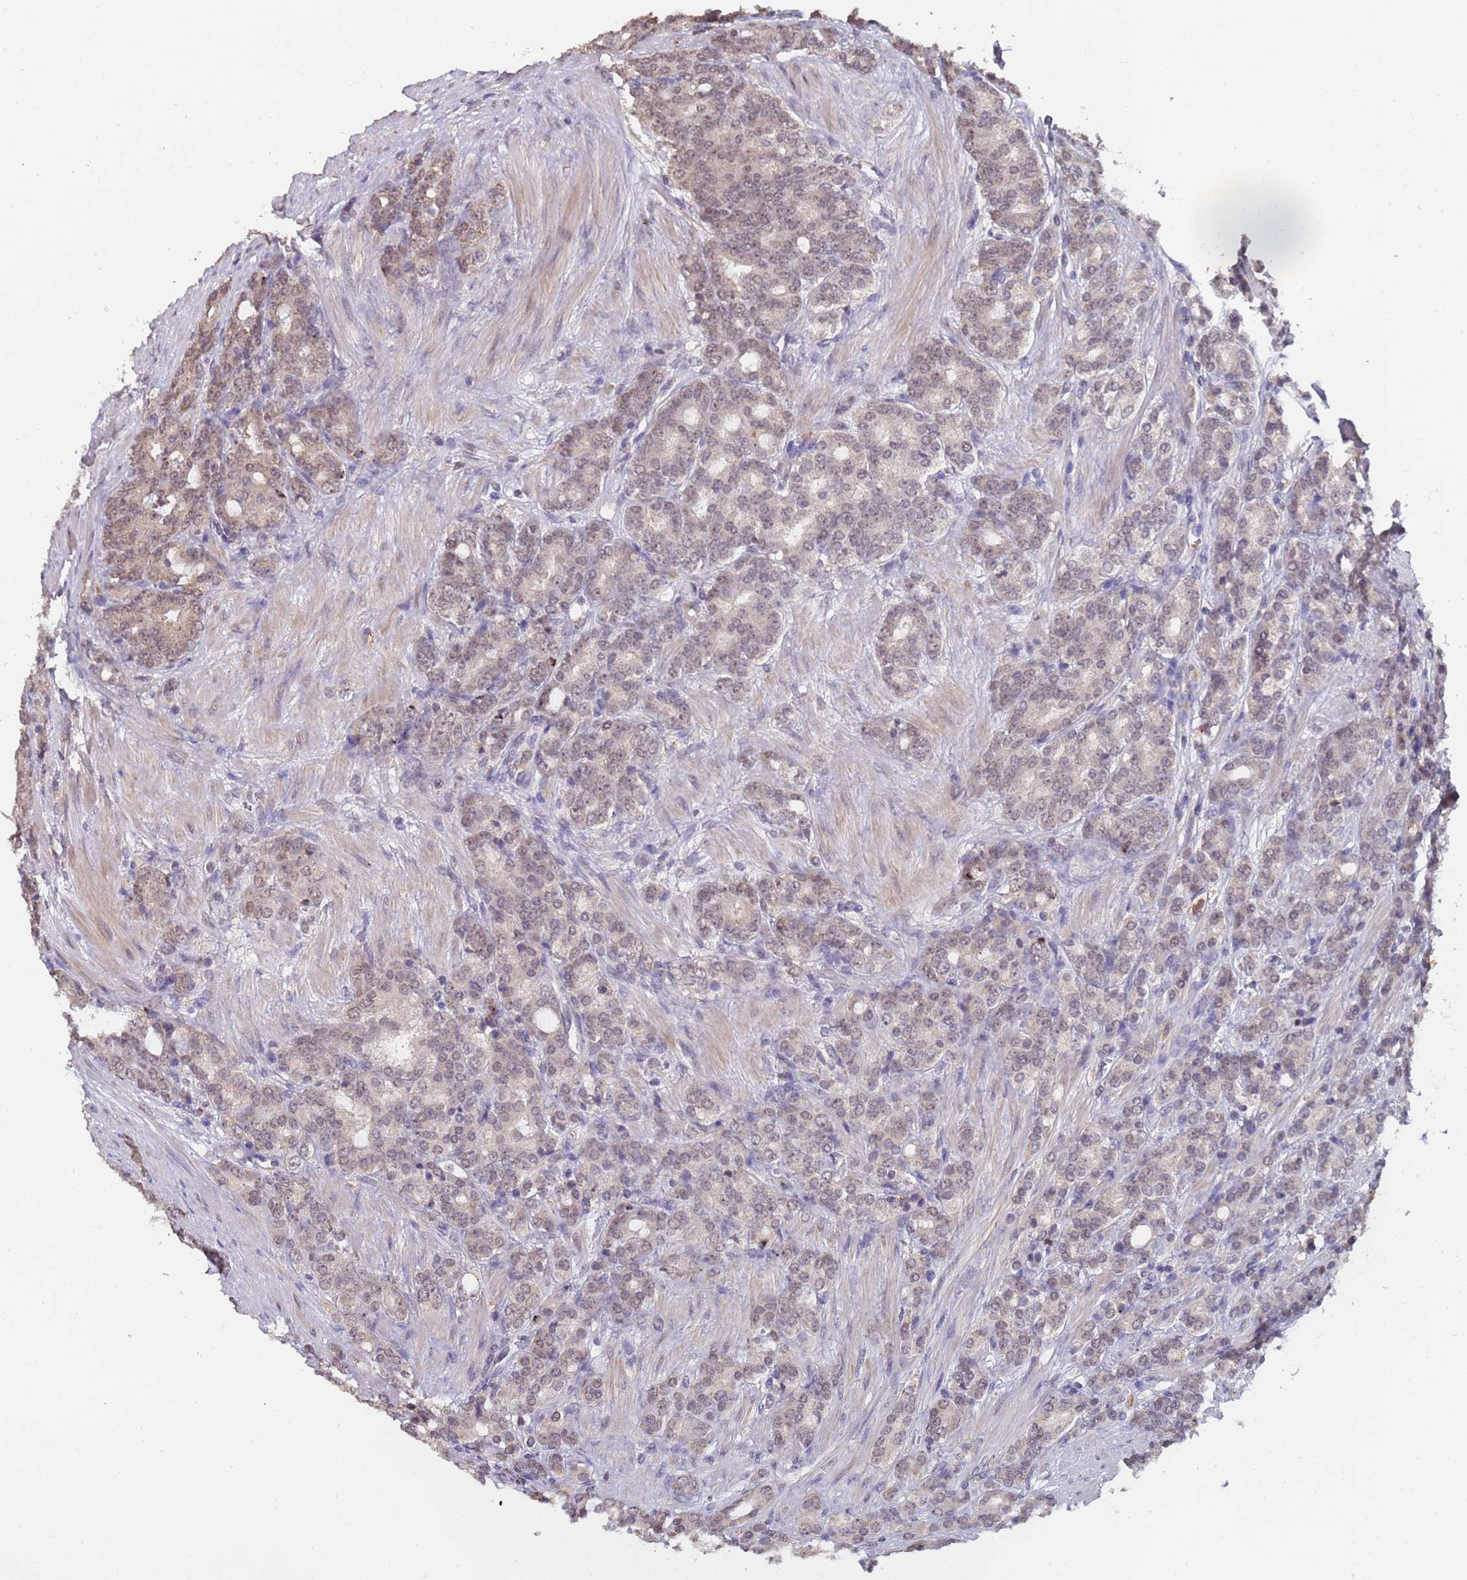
{"staining": {"intensity": "weak", "quantity": ">75%", "location": "nuclear"}, "tissue": "prostate cancer", "cell_type": "Tumor cells", "image_type": "cancer", "snomed": [{"axis": "morphology", "description": "Adenocarcinoma, High grade"}, {"axis": "topography", "description": "Prostate"}], "caption": "The photomicrograph demonstrates staining of high-grade adenocarcinoma (prostate), revealing weak nuclear protein expression (brown color) within tumor cells.", "gene": "ZNF248", "patient": {"sex": "male", "age": 62}}